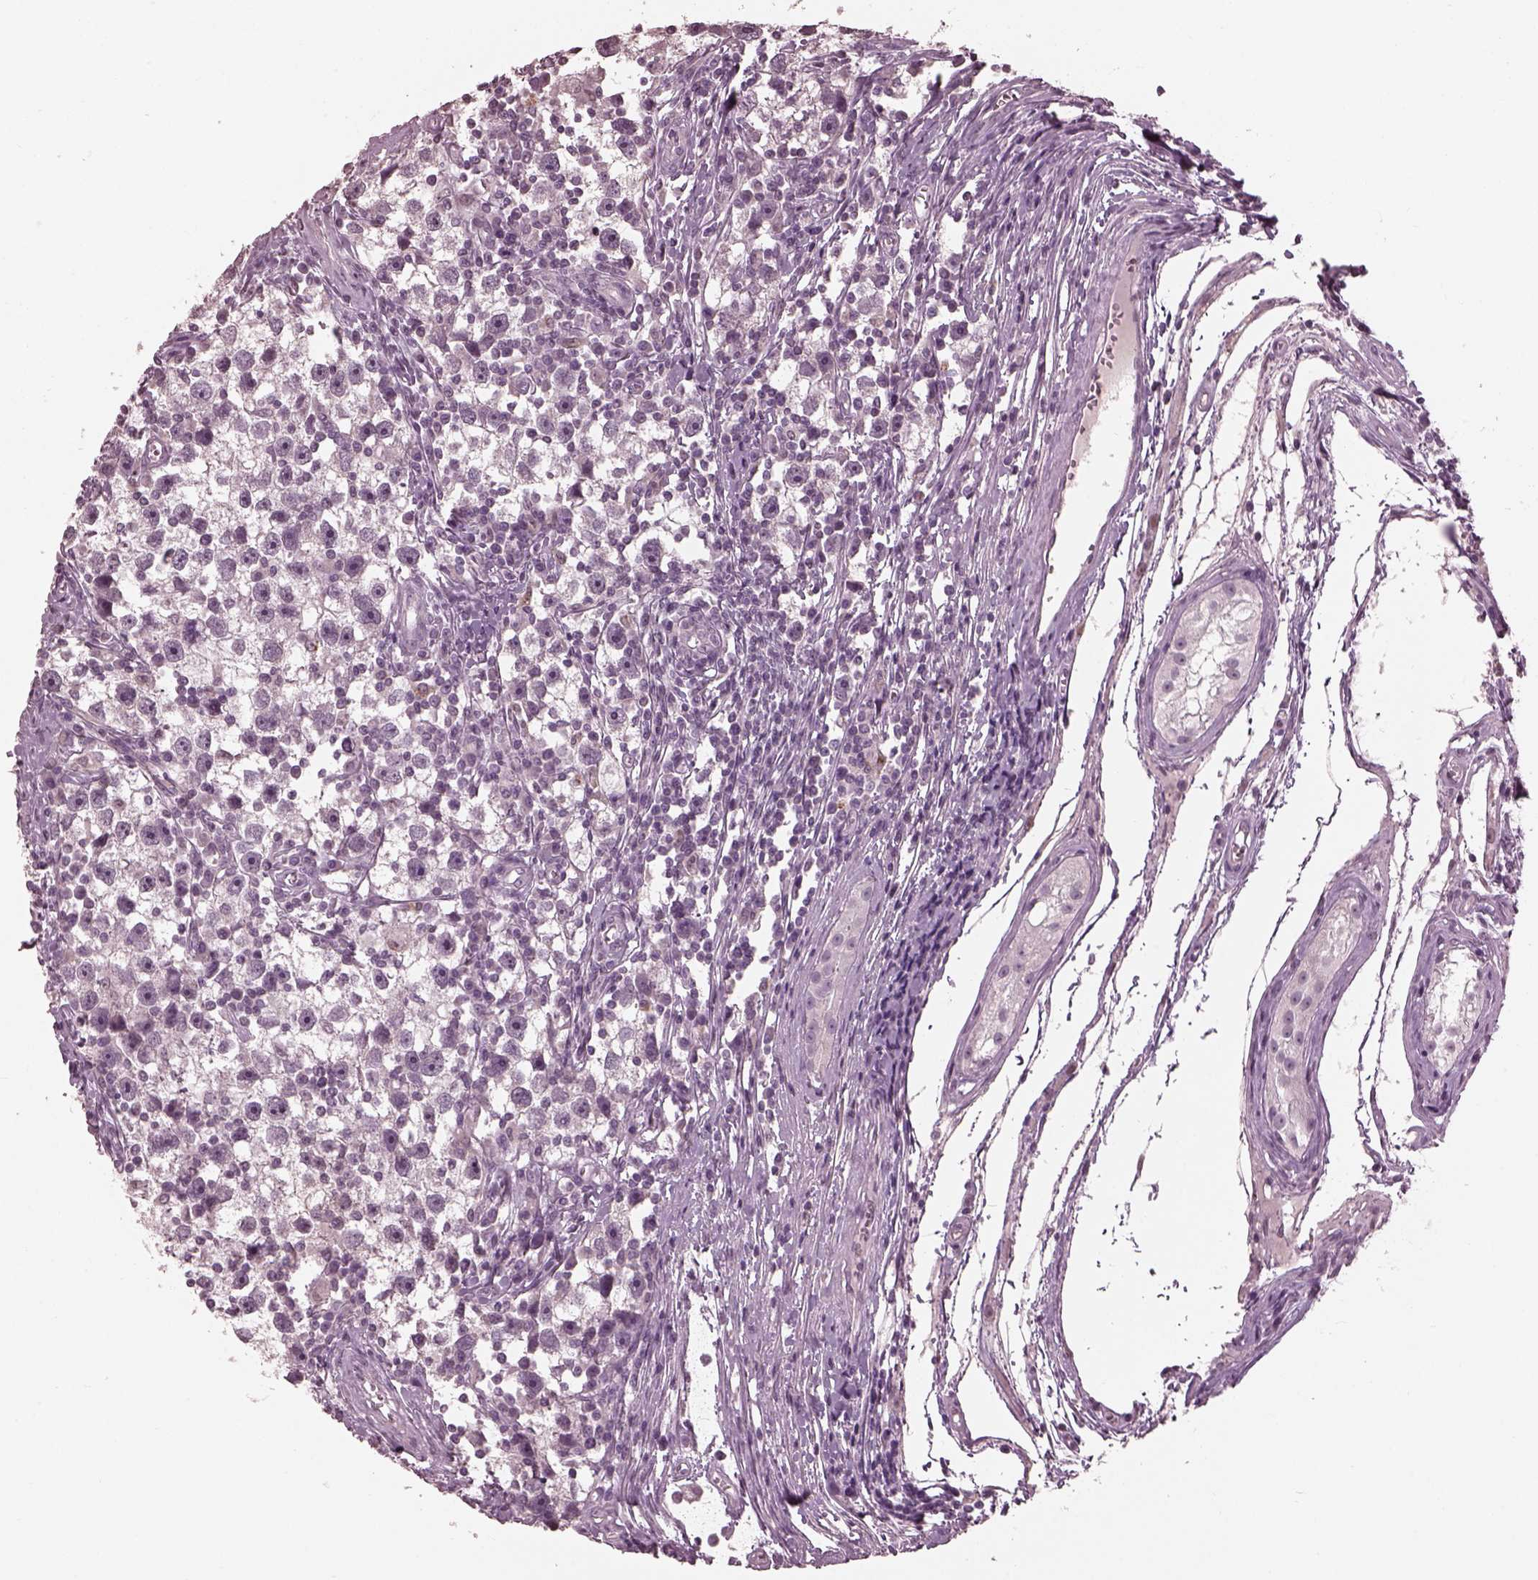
{"staining": {"intensity": "negative", "quantity": "none", "location": "none"}, "tissue": "testis cancer", "cell_type": "Tumor cells", "image_type": "cancer", "snomed": [{"axis": "morphology", "description": "Seminoma, NOS"}, {"axis": "topography", "description": "Testis"}], "caption": "Human testis cancer (seminoma) stained for a protein using immunohistochemistry displays no expression in tumor cells.", "gene": "TSKS", "patient": {"sex": "male", "age": 30}}